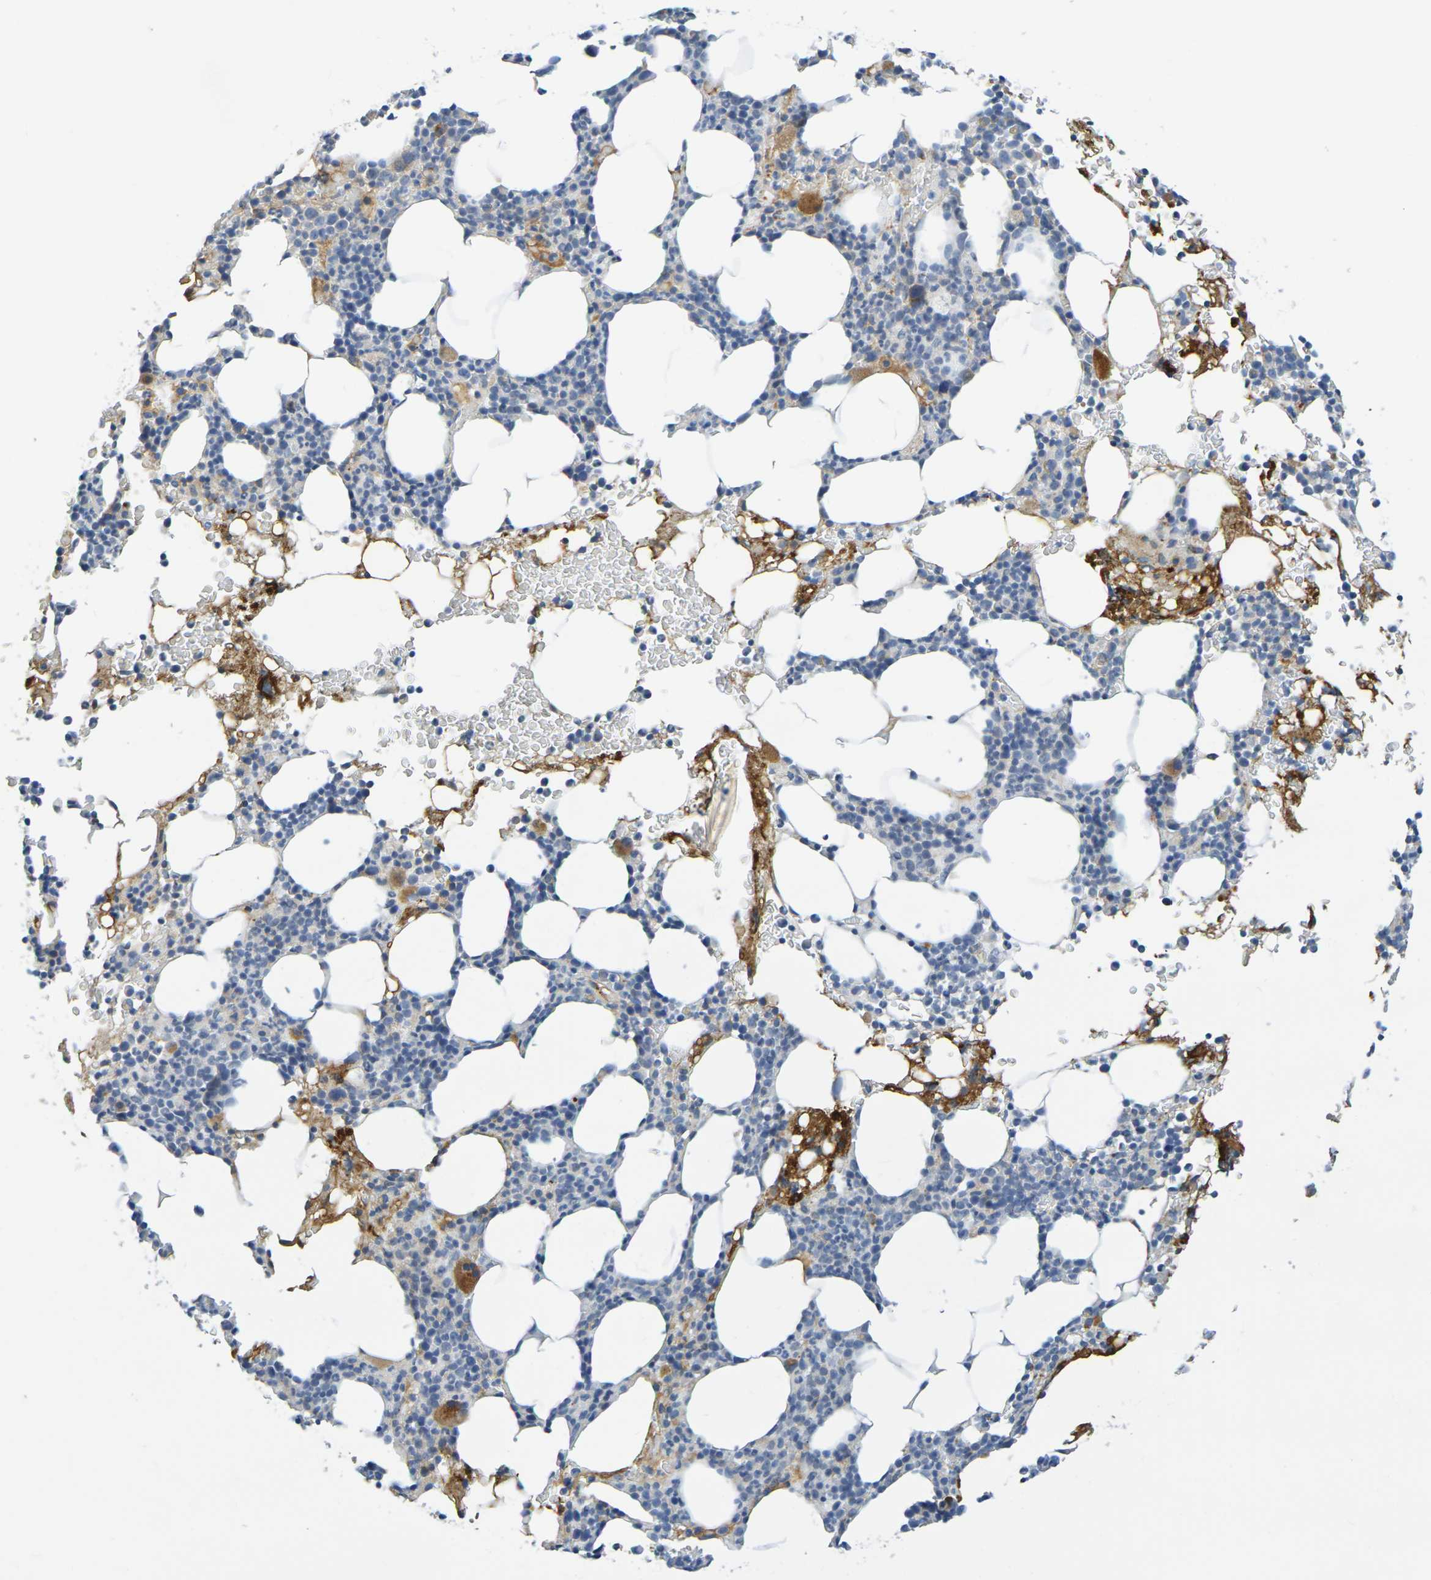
{"staining": {"intensity": "moderate", "quantity": "<25%", "location": "cytoplasmic/membranous"}, "tissue": "bone marrow", "cell_type": "Hematopoietic cells", "image_type": "normal", "snomed": [{"axis": "morphology", "description": "Normal tissue, NOS"}, {"axis": "morphology", "description": "Inflammation, NOS"}, {"axis": "topography", "description": "Bone marrow"}], "caption": "Hematopoietic cells reveal low levels of moderate cytoplasmic/membranous staining in about <25% of cells in unremarkable bone marrow.", "gene": "IL10", "patient": {"sex": "female", "age": 84}}